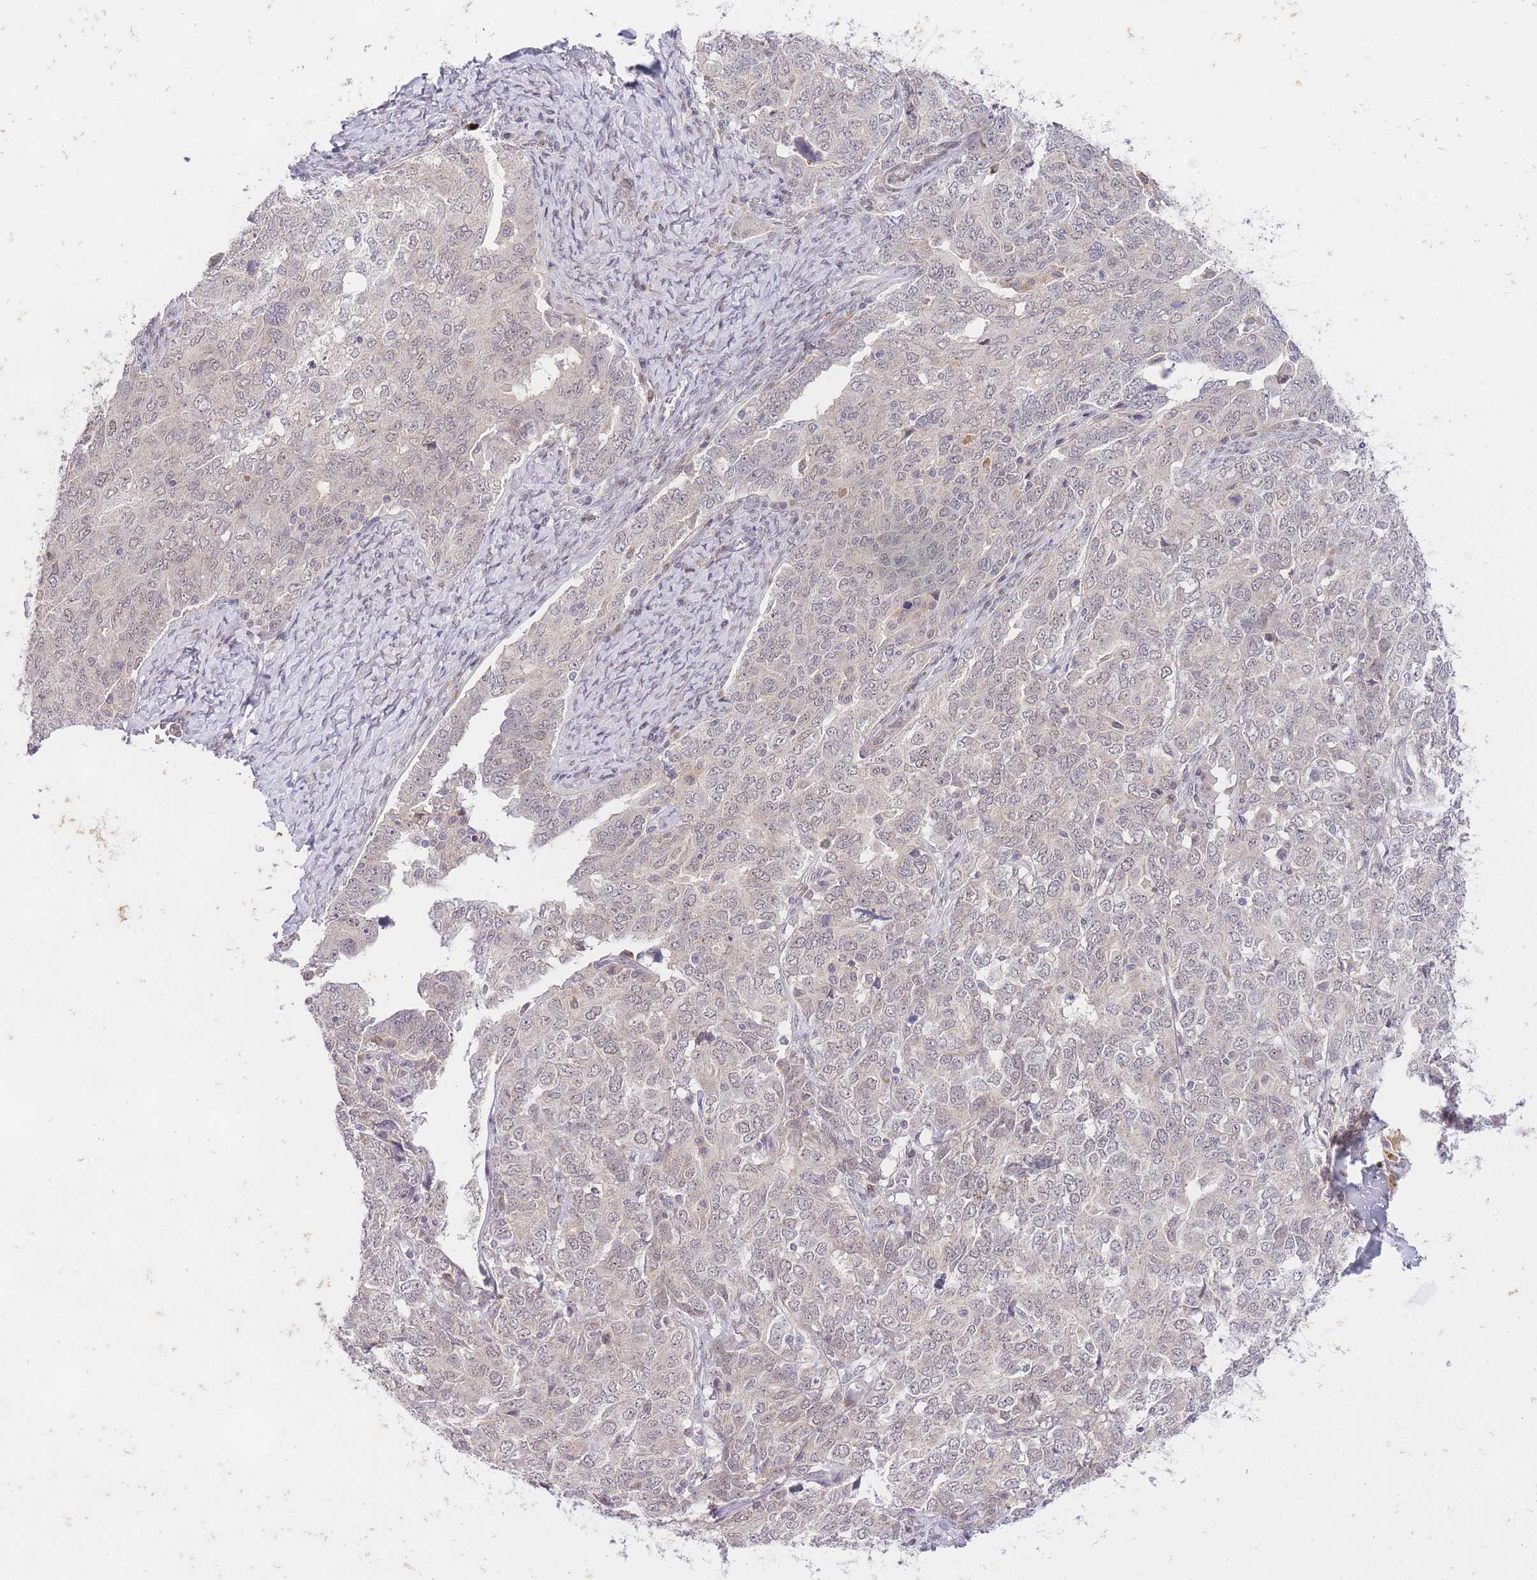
{"staining": {"intensity": "negative", "quantity": "none", "location": "none"}, "tissue": "ovarian cancer", "cell_type": "Tumor cells", "image_type": "cancer", "snomed": [{"axis": "morphology", "description": "Carcinoma, endometroid"}, {"axis": "topography", "description": "Ovary"}], "caption": "DAB immunohistochemical staining of human endometroid carcinoma (ovarian) demonstrates no significant staining in tumor cells. (DAB (3,3'-diaminobenzidine) immunohistochemistry (IHC) visualized using brightfield microscopy, high magnification).", "gene": "SLC25A33", "patient": {"sex": "female", "age": 62}}